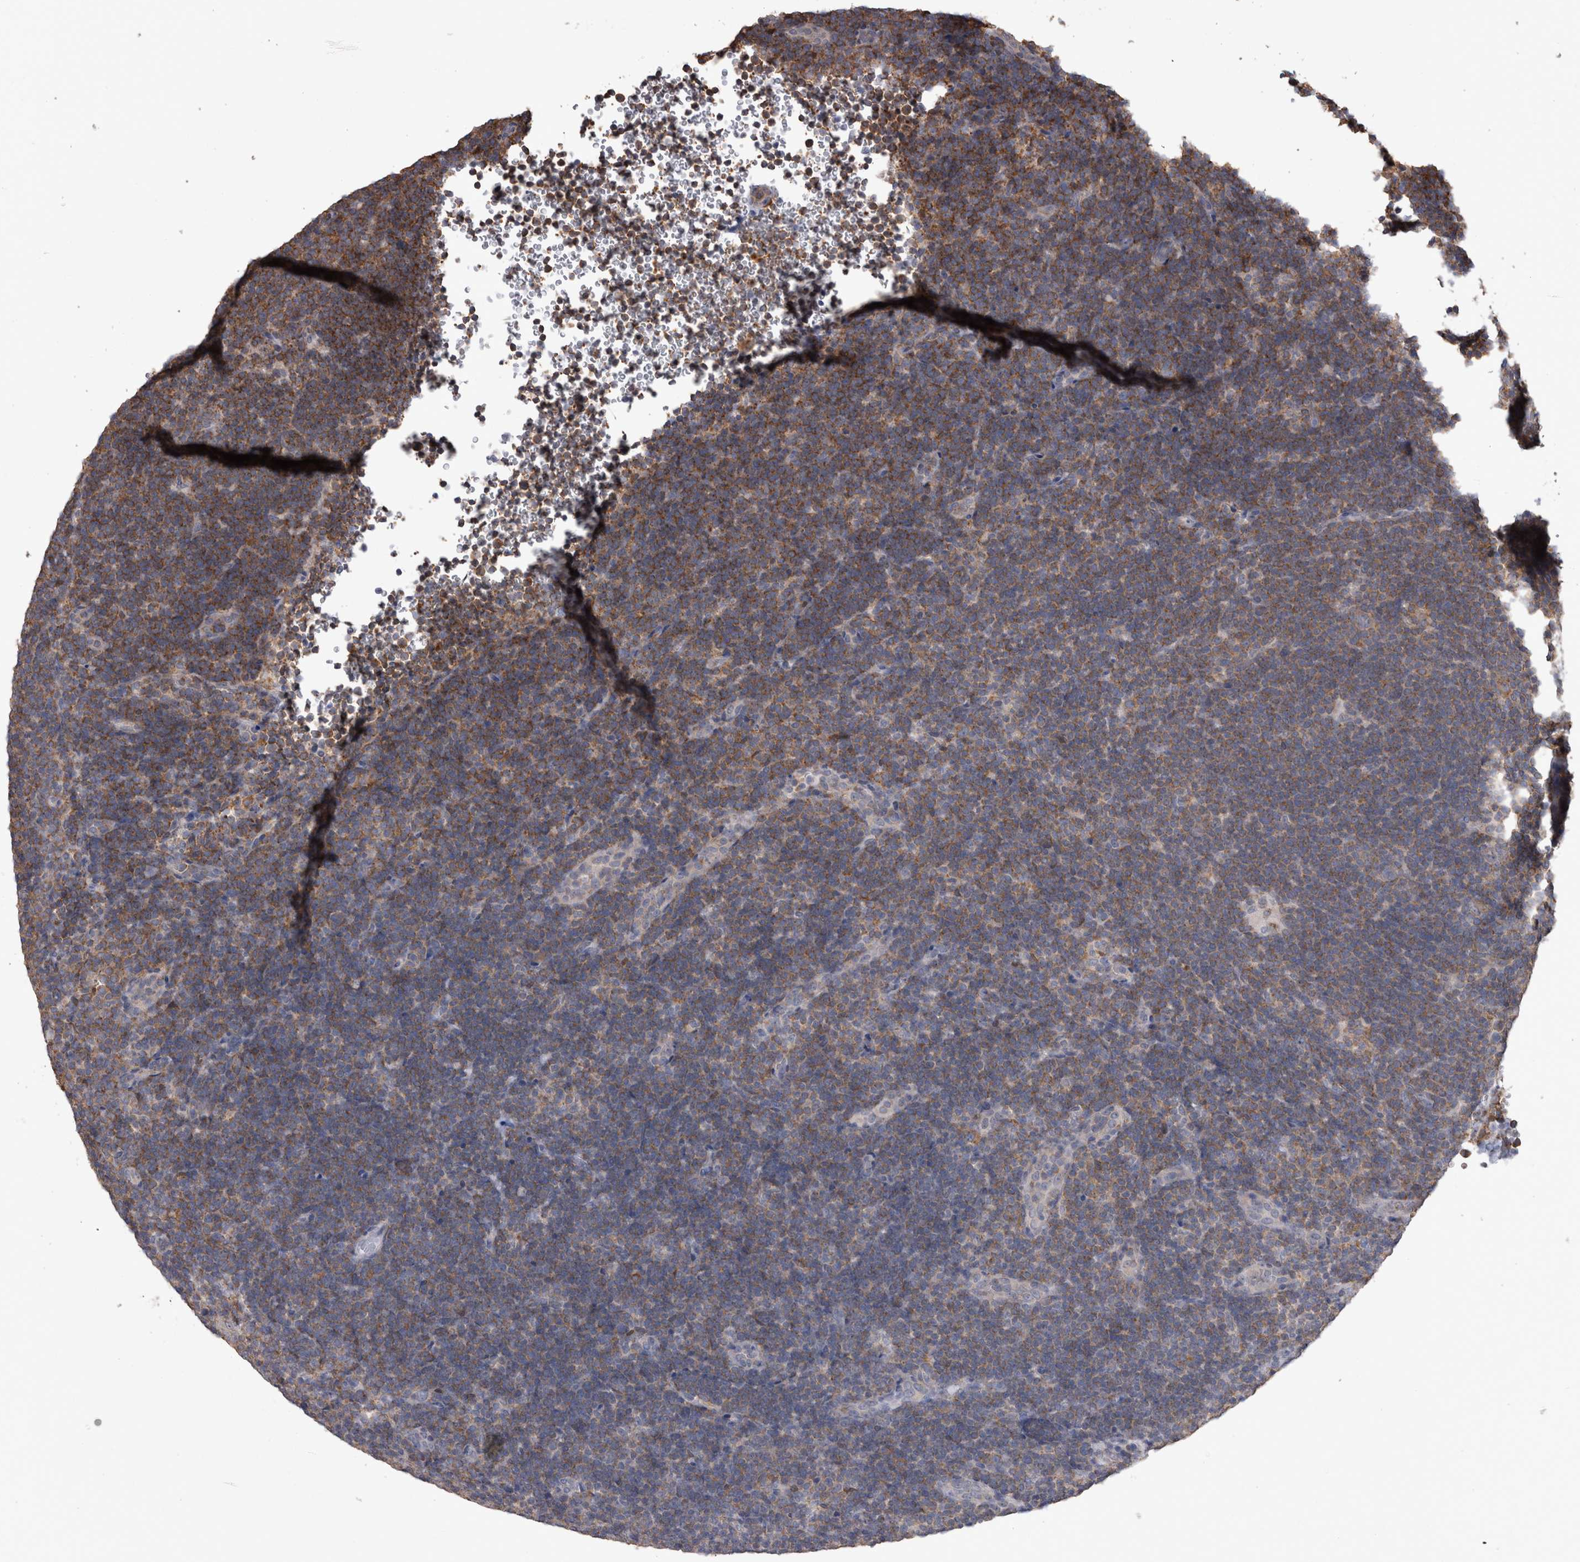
{"staining": {"intensity": "moderate", "quantity": "<25%", "location": "cytoplasmic/membranous"}, "tissue": "lymphoma", "cell_type": "Tumor cells", "image_type": "cancer", "snomed": [{"axis": "morphology", "description": "Hodgkin's disease, NOS"}, {"axis": "topography", "description": "Lymph node"}], "caption": "Immunohistochemical staining of human Hodgkin's disease displays moderate cytoplasmic/membranous protein positivity in approximately <25% of tumor cells.", "gene": "DDX6", "patient": {"sex": "female", "age": 57}}